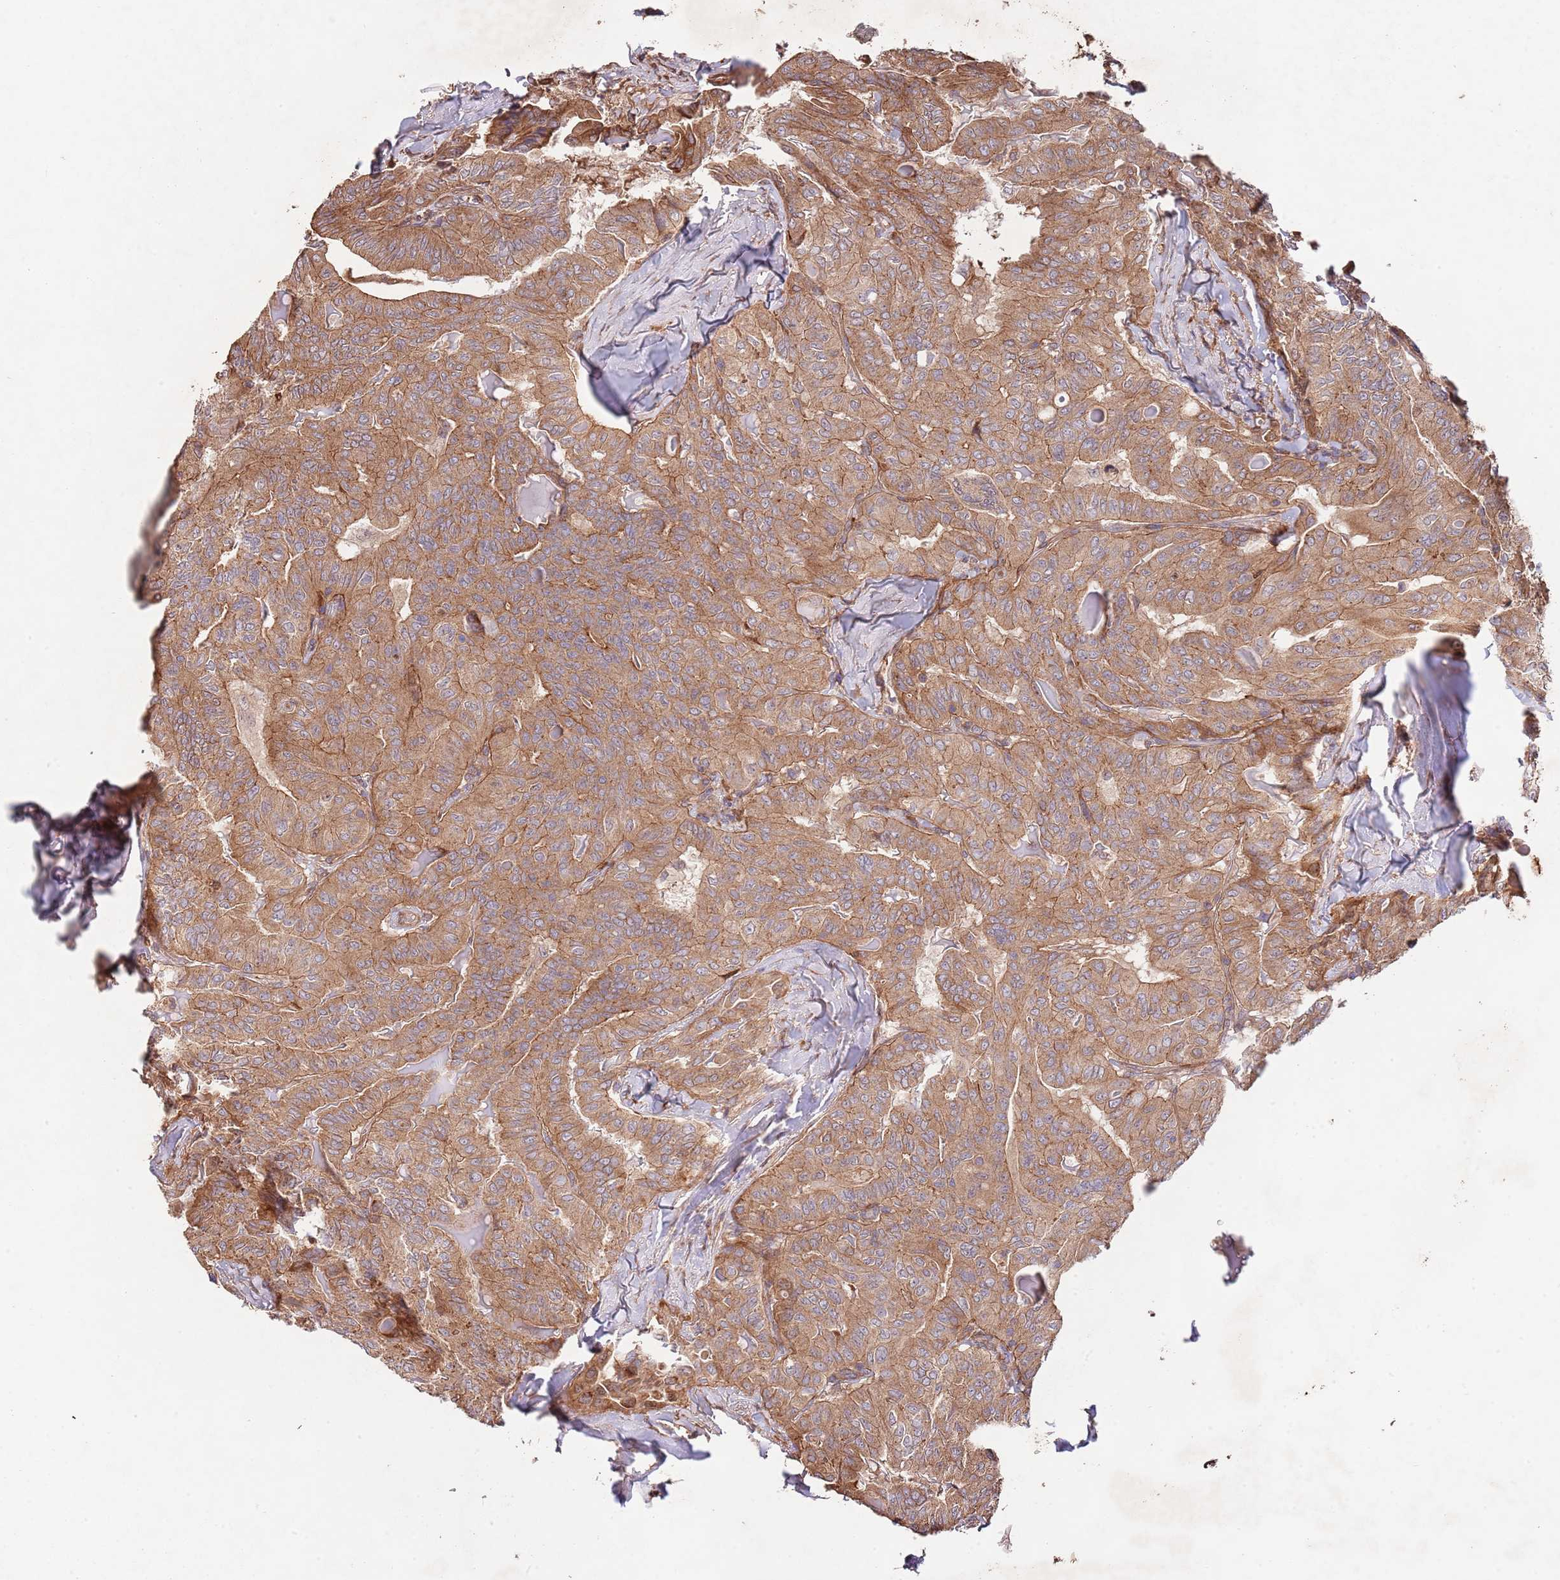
{"staining": {"intensity": "moderate", "quantity": ">75%", "location": "cytoplasmic/membranous"}, "tissue": "thyroid cancer", "cell_type": "Tumor cells", "image_type": "cancer", "snomed": [{"axis": "morphology", "description": "Papillary adenocarcinoma, NOS"}, {"axis": "topography", "description": "Thyroid gland"}], "caption": "Approximately >75% of tumor cells in papillary adenocarcinoma (thyroid) exhibit moderate cytoplasmic/membranous protein expression as visualized by brown immunohistochemical staining.", "gene": "RNF19B", "patient": {"sex": "female", "age": 68}}